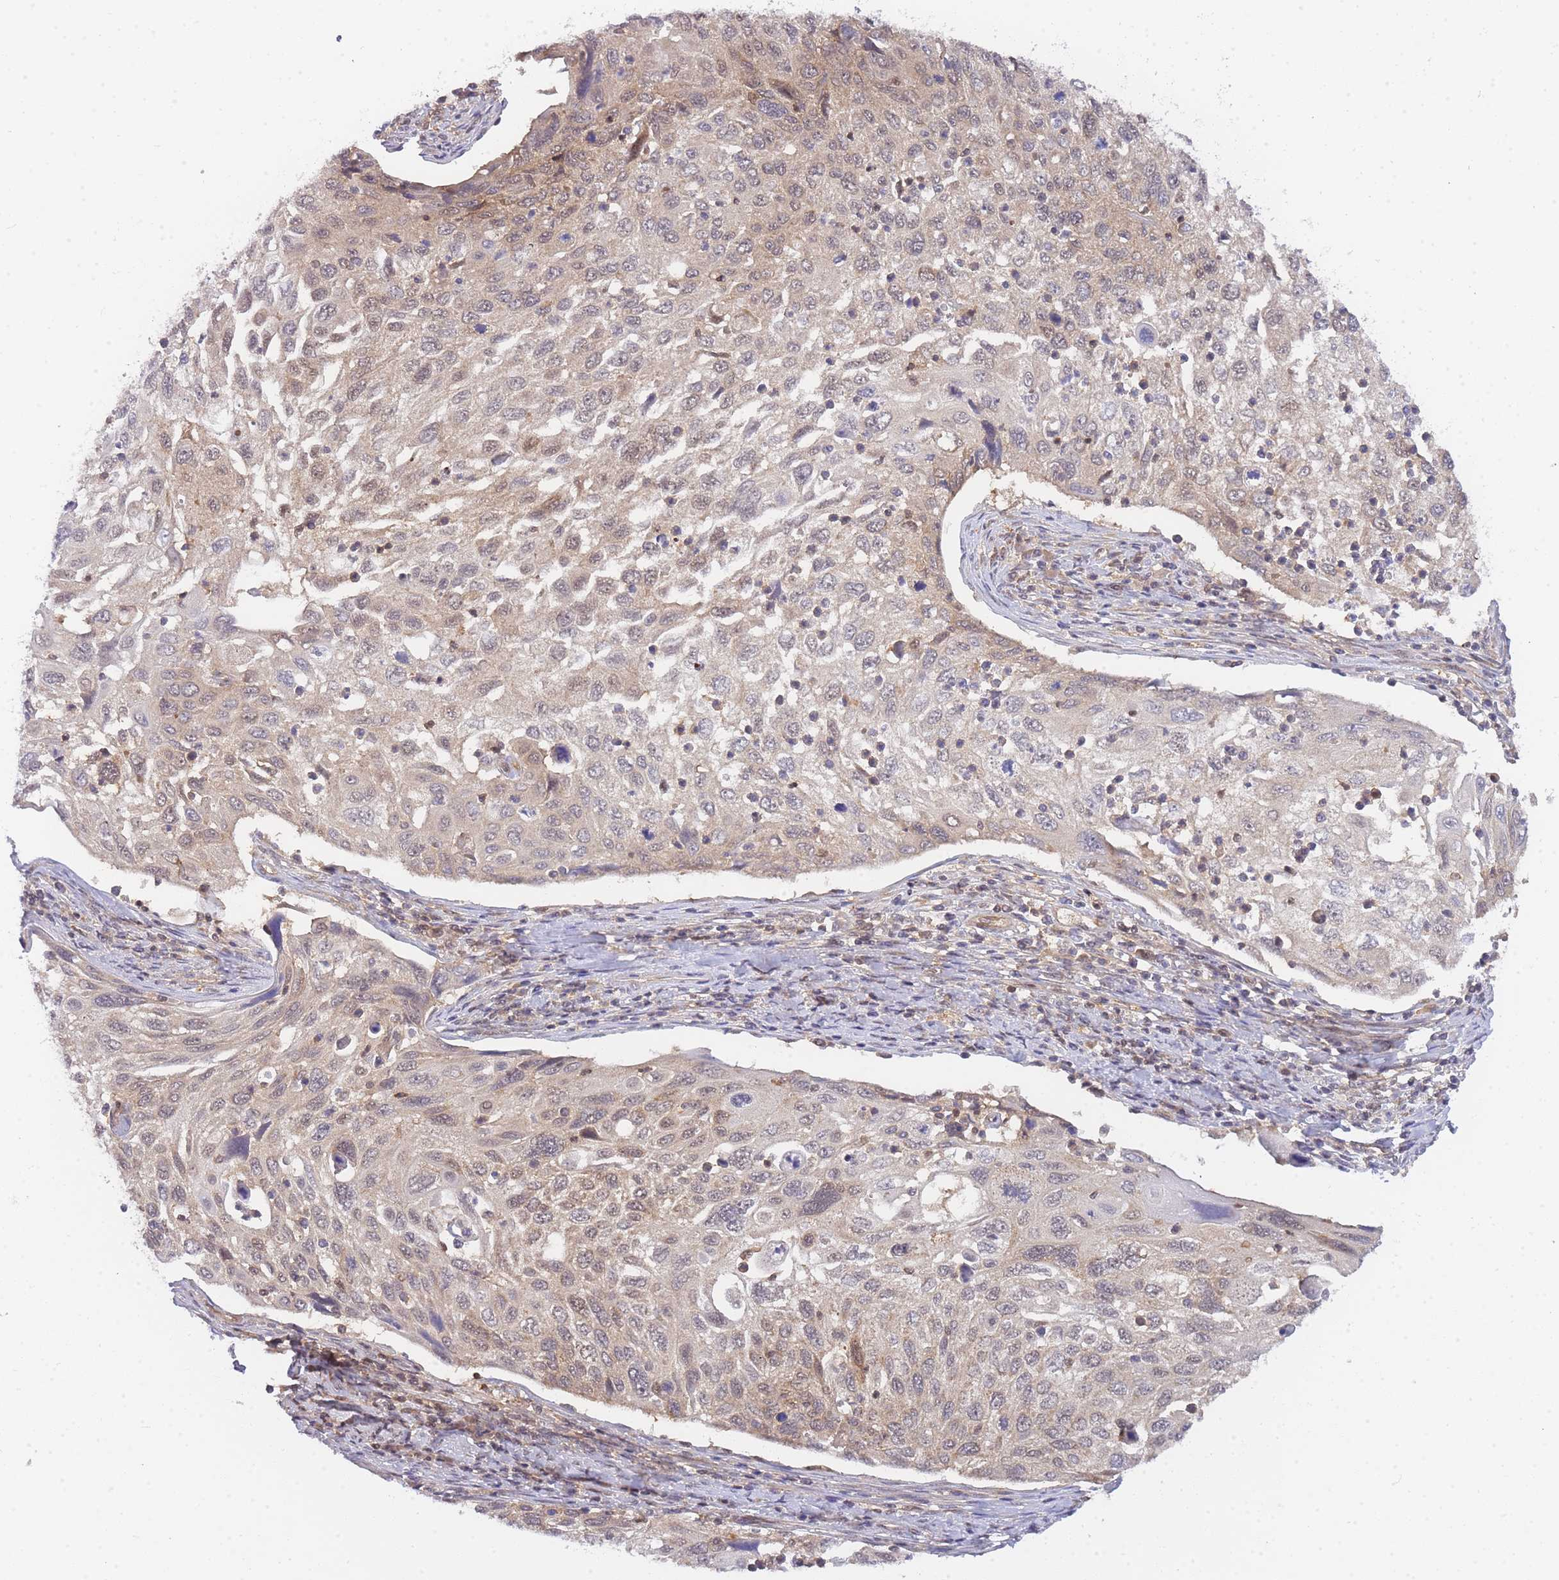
{"staining": {"intensity": "weak", "quantity": ">75%", "location": "cytoplasmic/membranous,nuclear"}, "tissue": "cervical cancer", "cell_type": "Tumor cells", "image_type": "cancer", "snomed": [{"axis": "morphology", "description": "Squamous cell carcinoma, NOS"}, {"axis": "topography", "description": "Cervix"}], "caption": "The histopathology image displays staining of cervical cancer (squamous cell carcinoma), revealing weak cytoplasmic/membranous and nuclear protein positivity (brown color) within tumor cells.", "gene": "KIAA1191", "patient": {"sex": "female", "age": 70}}